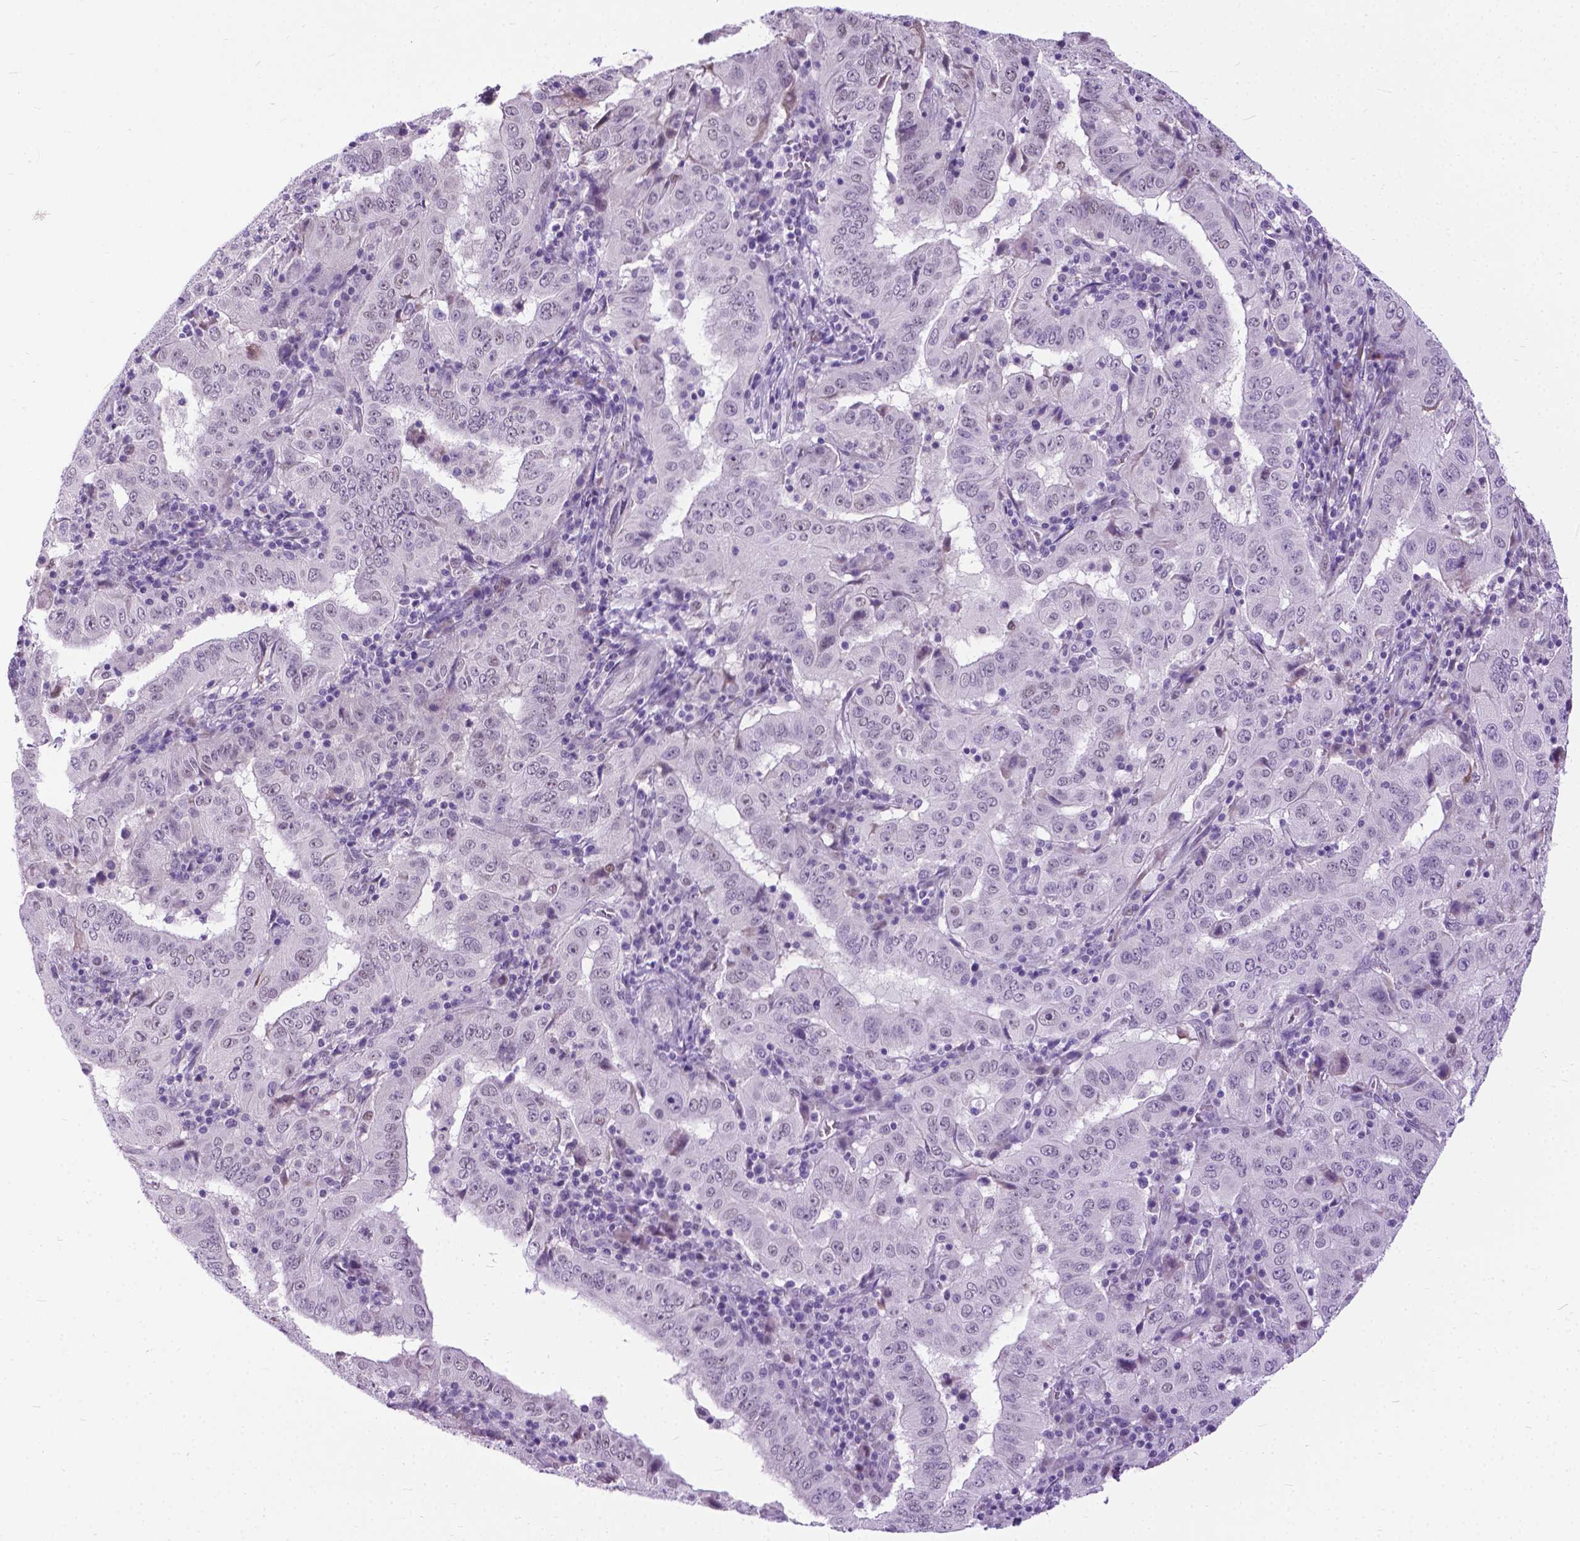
{"staining": {"intensity": "weak", "quantity": "25%-75%", "location": "cytoplasmic/membranous"}, "tissue": "pancreatic cancer", "cell_type": "Tumor cells", "image_type": "cancer", "snomed": [{"axis": "morphology", "description": "Adenocarcinoma, NOS"}, {"axis": "topography", "description": "Pancreas"}], "caption": "Immunohistochemical staining of human pancreatic cancer (adenocarcinoma) shows weak cytoplasmic/membranous protein expression in approximately 25%-75% of tumor cells. The staining was performed using DAB, with brown indicating positive protein expression. Nuclei are stained blue with hematoxylin.", "gene": "APCDD1L", "patient": {"sex": "male", "age": 63}}